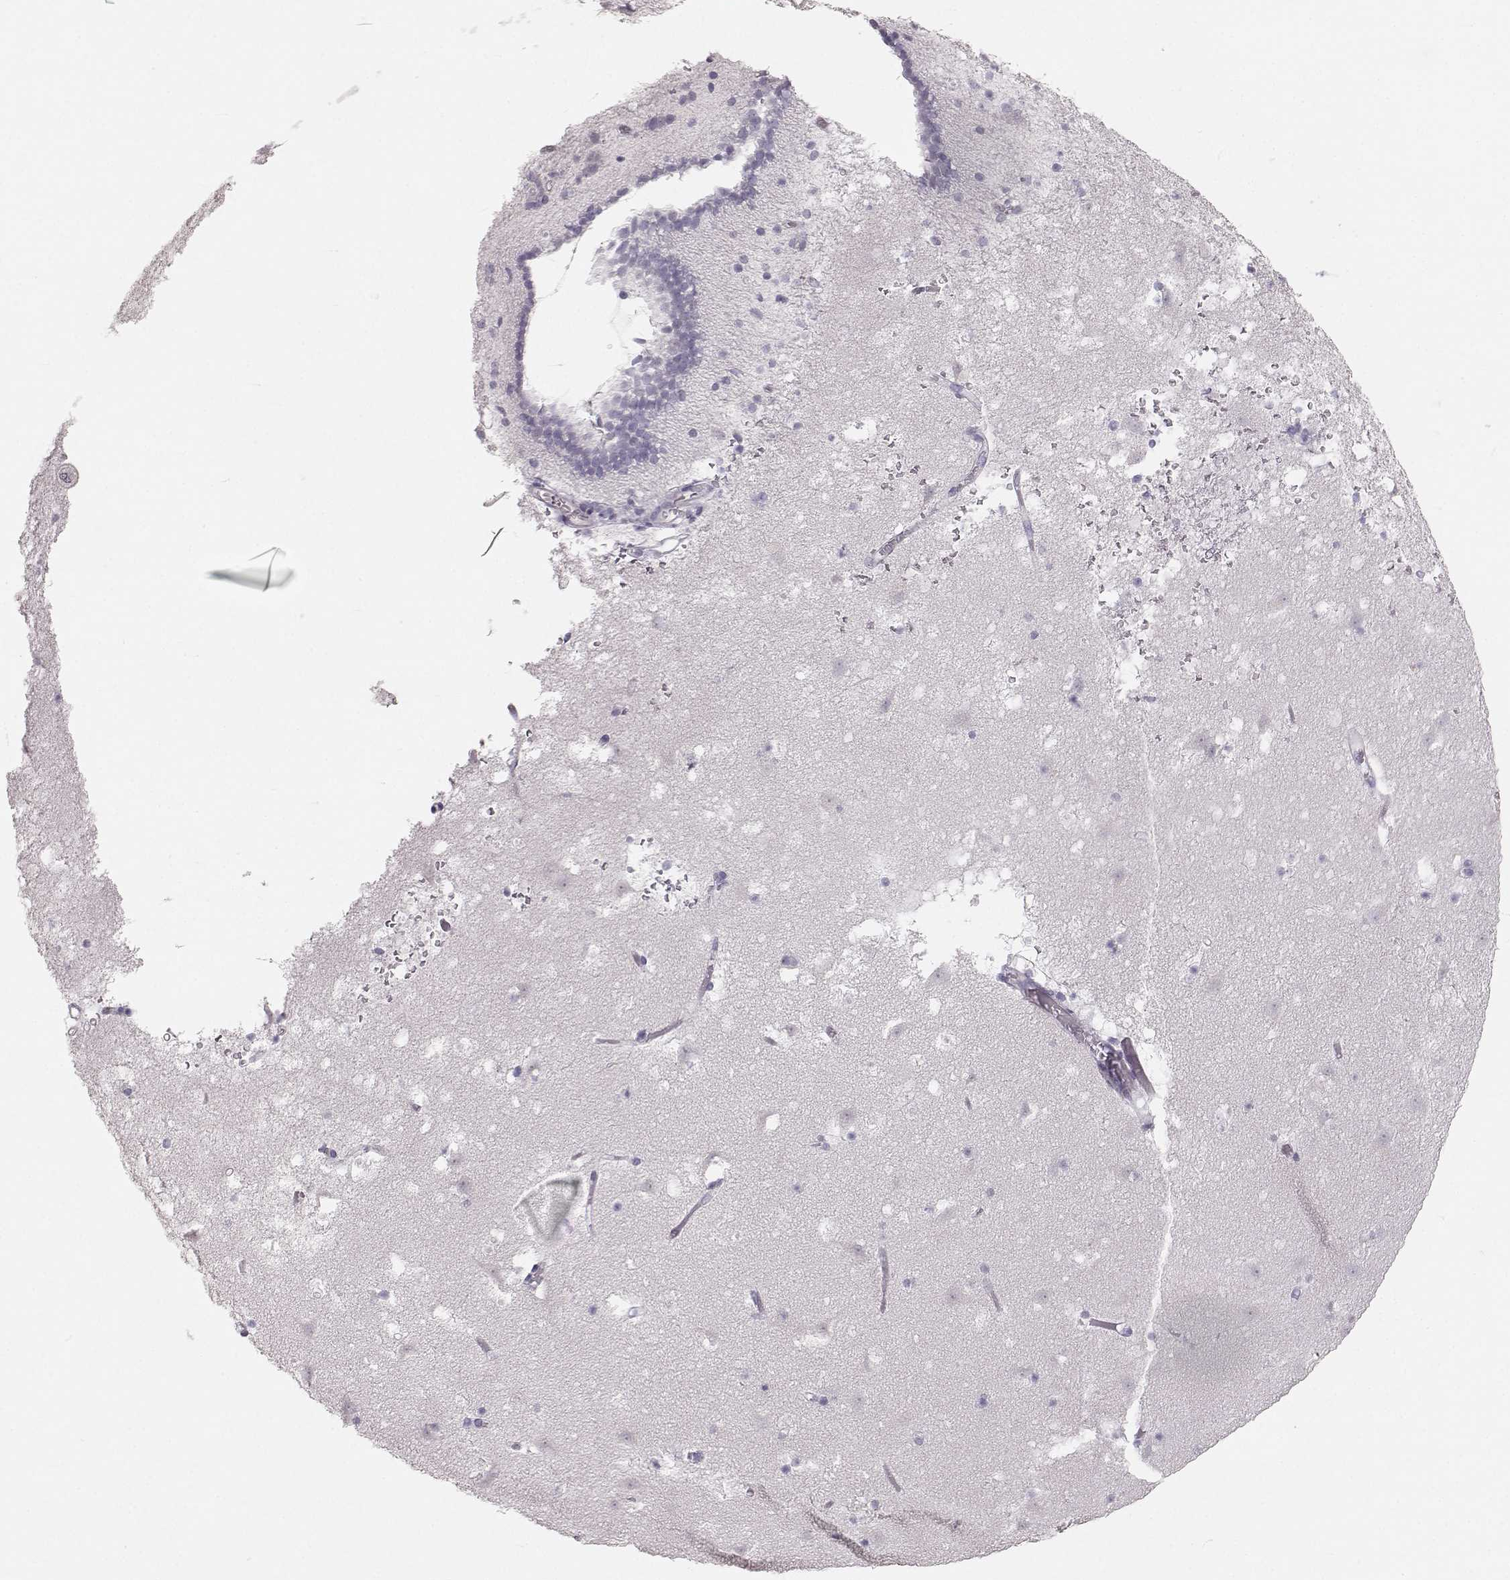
{"staining": {"intensity": "negative", "quantity": "none", "location": "none"}, "tissue": "caudate", "cell_type": "Glial cells", "image_type": "normal", "snomed": [{"axis": "morphology", "description": "Normal tissue, NOS"}, {"axis": "topography", "description": "Lateral ventricle wall"}], "caption": "DAB immunohistochemical staining of unremarkable human caudate demonstrates no significant positivity in glial cells. (DAB (3,3'-diaminobenzidine) IHC with hematoxylin counter stain).", "gene": "OIP5", "patient": {"sex": "female", "age": 42}}